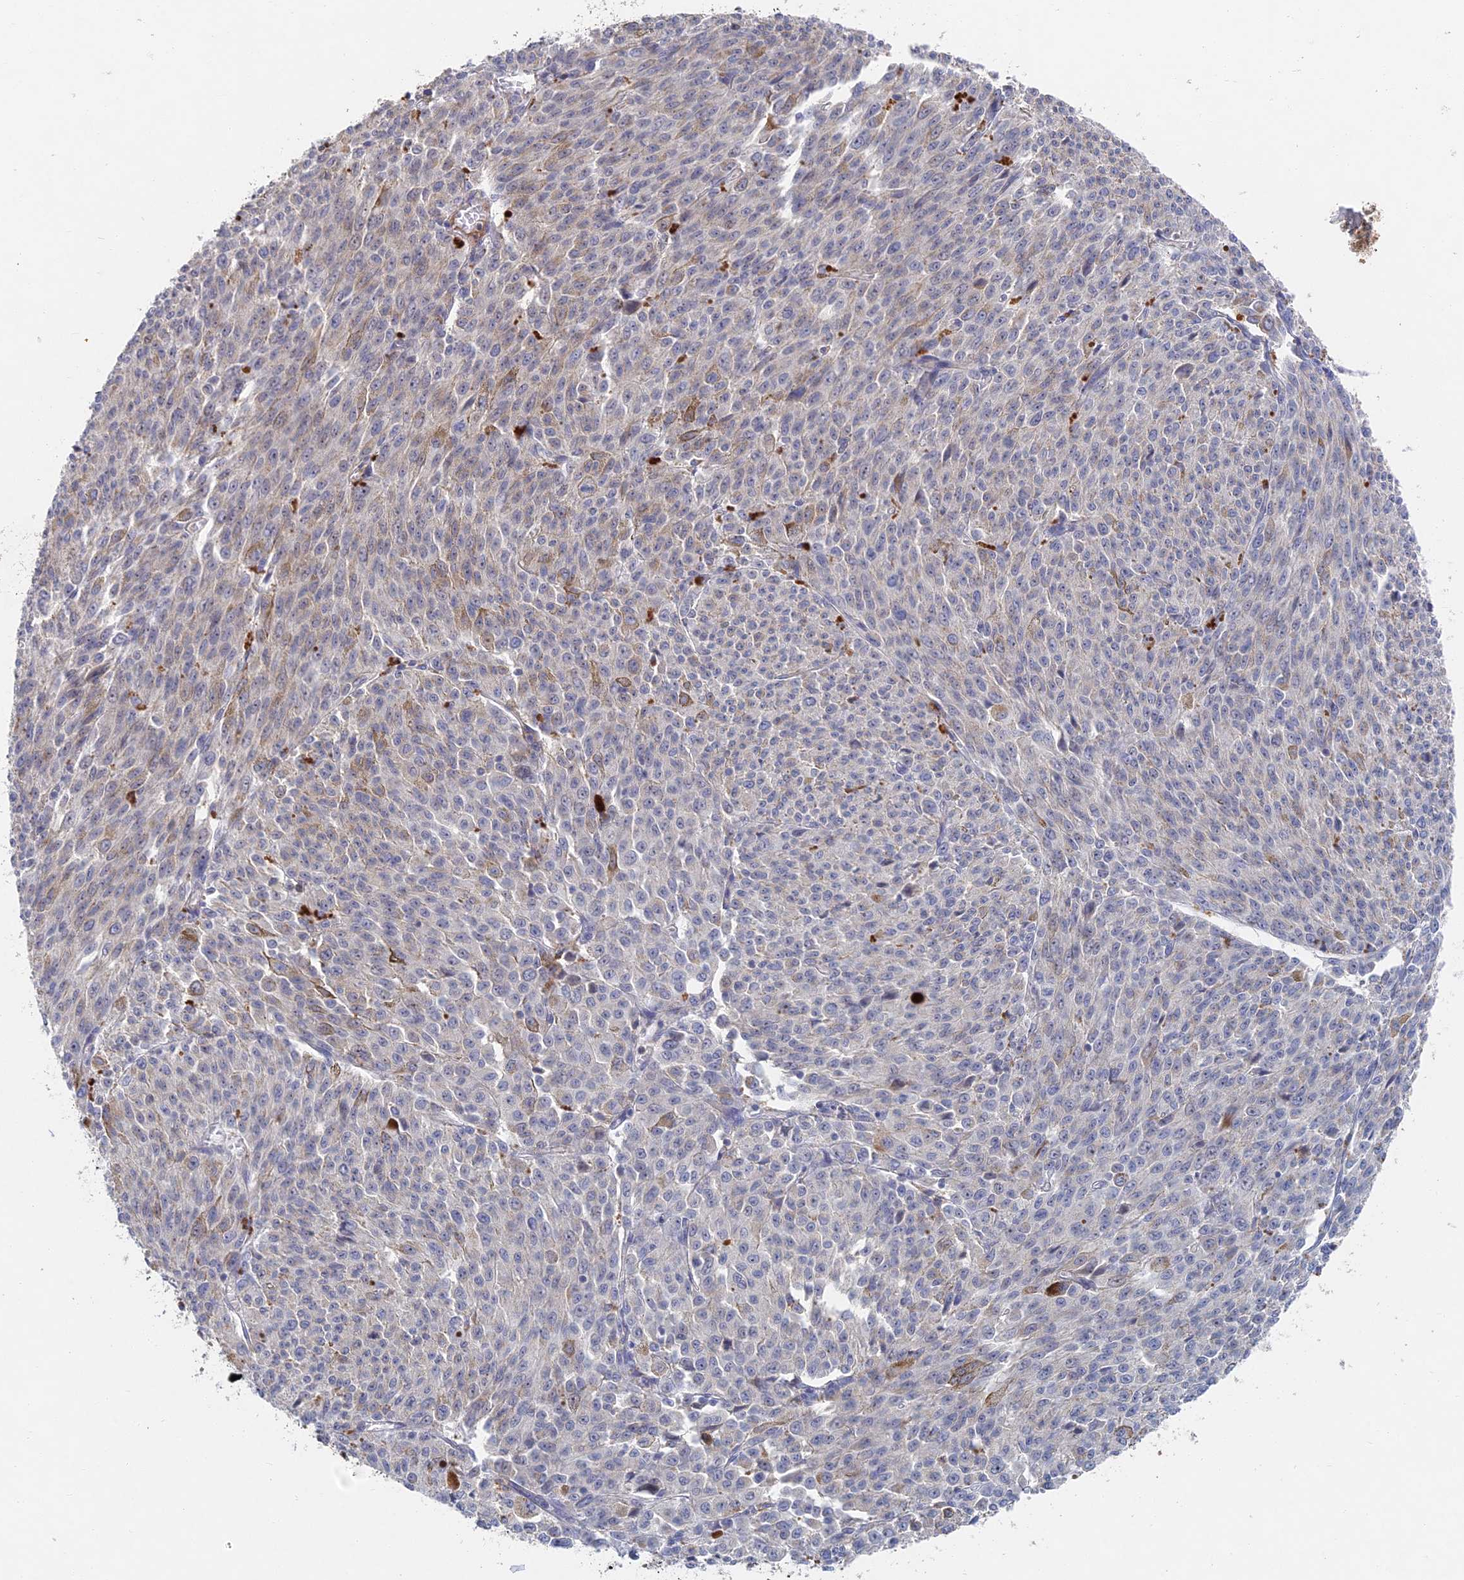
{"staining": {"intensity": "negative", "quantity": "none", "location": "none"}, "tissue": "melanoma", "cell_type": "Tumor cells", "image_type": "cancer", "snomed": [{"axis": "morphology", "description": "Malignant melanoma, NOS"}, {"axis": "topography", "description": "Skin"}], "caption": "Immunohistochemistry (IHC) of melanoma shows no expression in tumor cells.", "gene": "GNA15", "patient": {"sex": "female", "age": 52}}